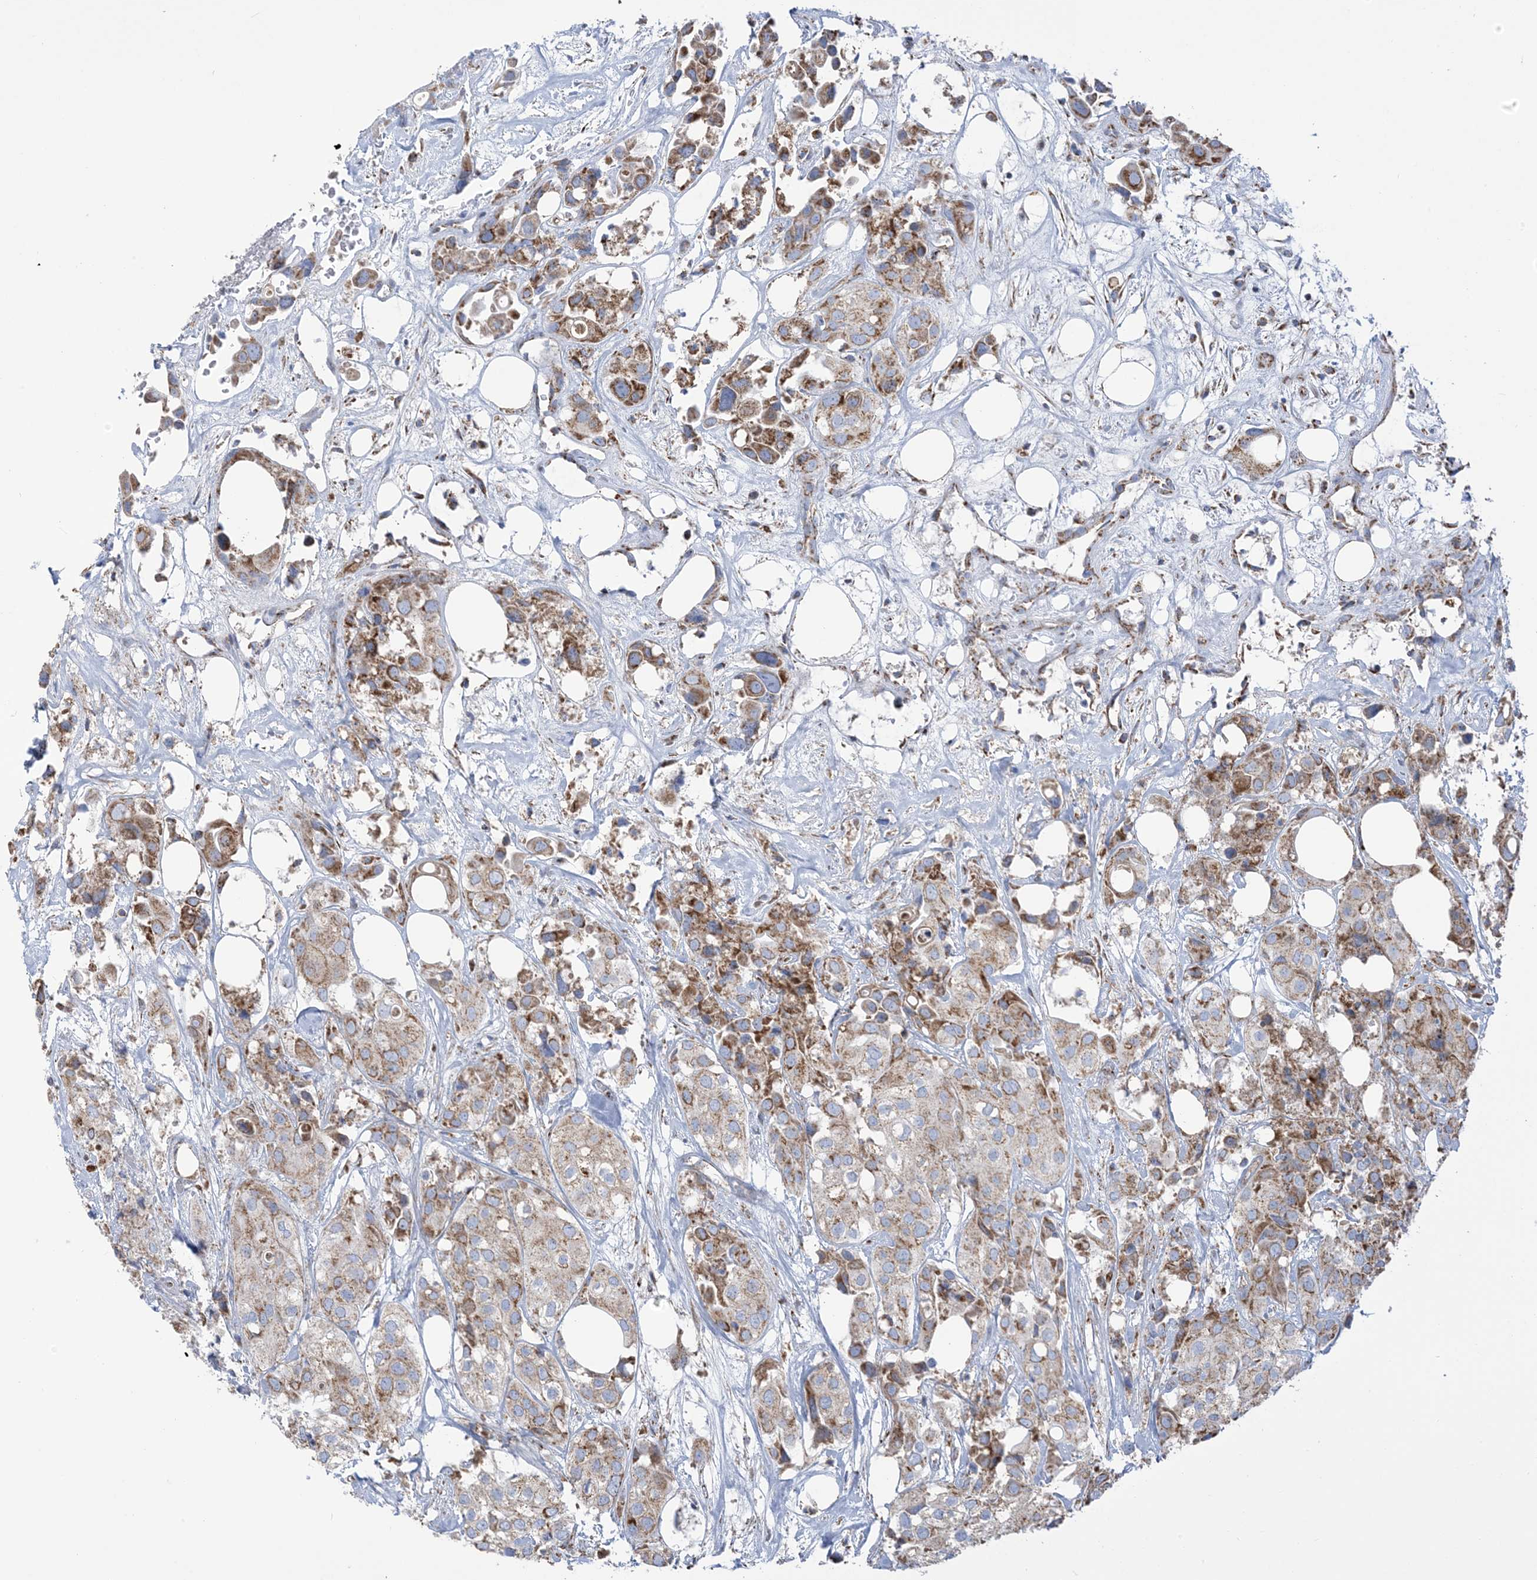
{"staining": {"intensity": "moderate", "quantity": "25%-75%", "location": "cytoplasmic/membranous"}, "tissue": "urothelial cancer", "cell_type": "Tumor cells", "image_type": "cancer", "snomed": [{"axis": "morphology", "description": "Urothelial carcinoma, High grade"}, {"axis": "topography", "description": "Urinary bladder"}], "caption": "The image displays staining of urothelial cancer, revealing moderate cytoplasmic/membranous protein positivity (brown color) within tumor cells.", "gene": "SAMM50", "patient": {"sex": "male", "age": 64}}